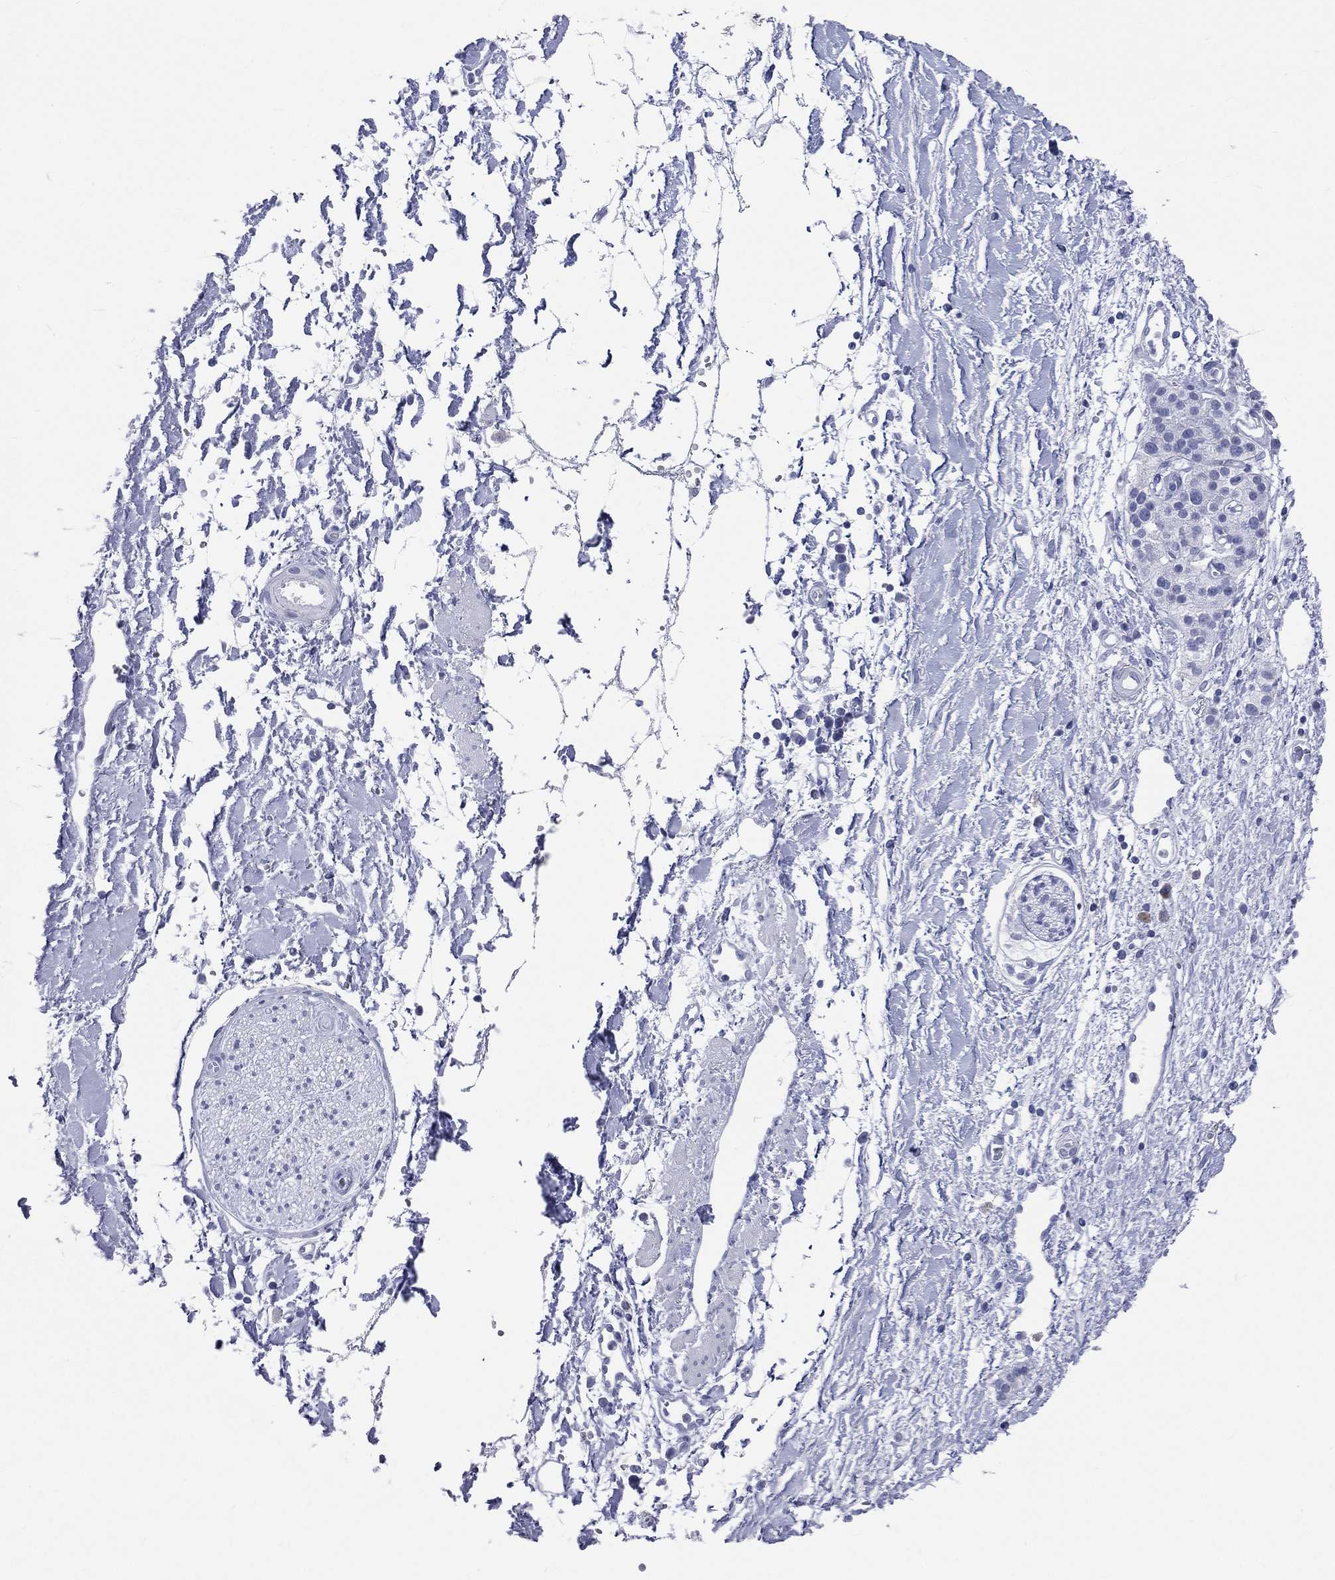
{"staining": {"intensity": "negative", "quantity": "none", "location": "none"}, "tissue": "adipose tissue", "cell_type": "Adipocytes", "image_type": "normal", "snomed": [{"axis": "morphology", "description": "Normal tissue, NOS"}, {"axis": "morphology", "description": "Adenocarcinoma, NOS"}, {"axis": "topography", "description": "Pancreas"}, {"axis": "topography", "description": "Peripheral nerve tissue"}], "caption": "An immunohistochemistry micrograph of normal adipose tissue is shown. There is no staining in adipocytes of adipose tissue. (Brightfield microscopy of DAB (3,3'-diaminobenzidine) immunohistochemistry at high magnification).", "gene": "MLLT10", "patient": {"sex": "male", "age": 61}}